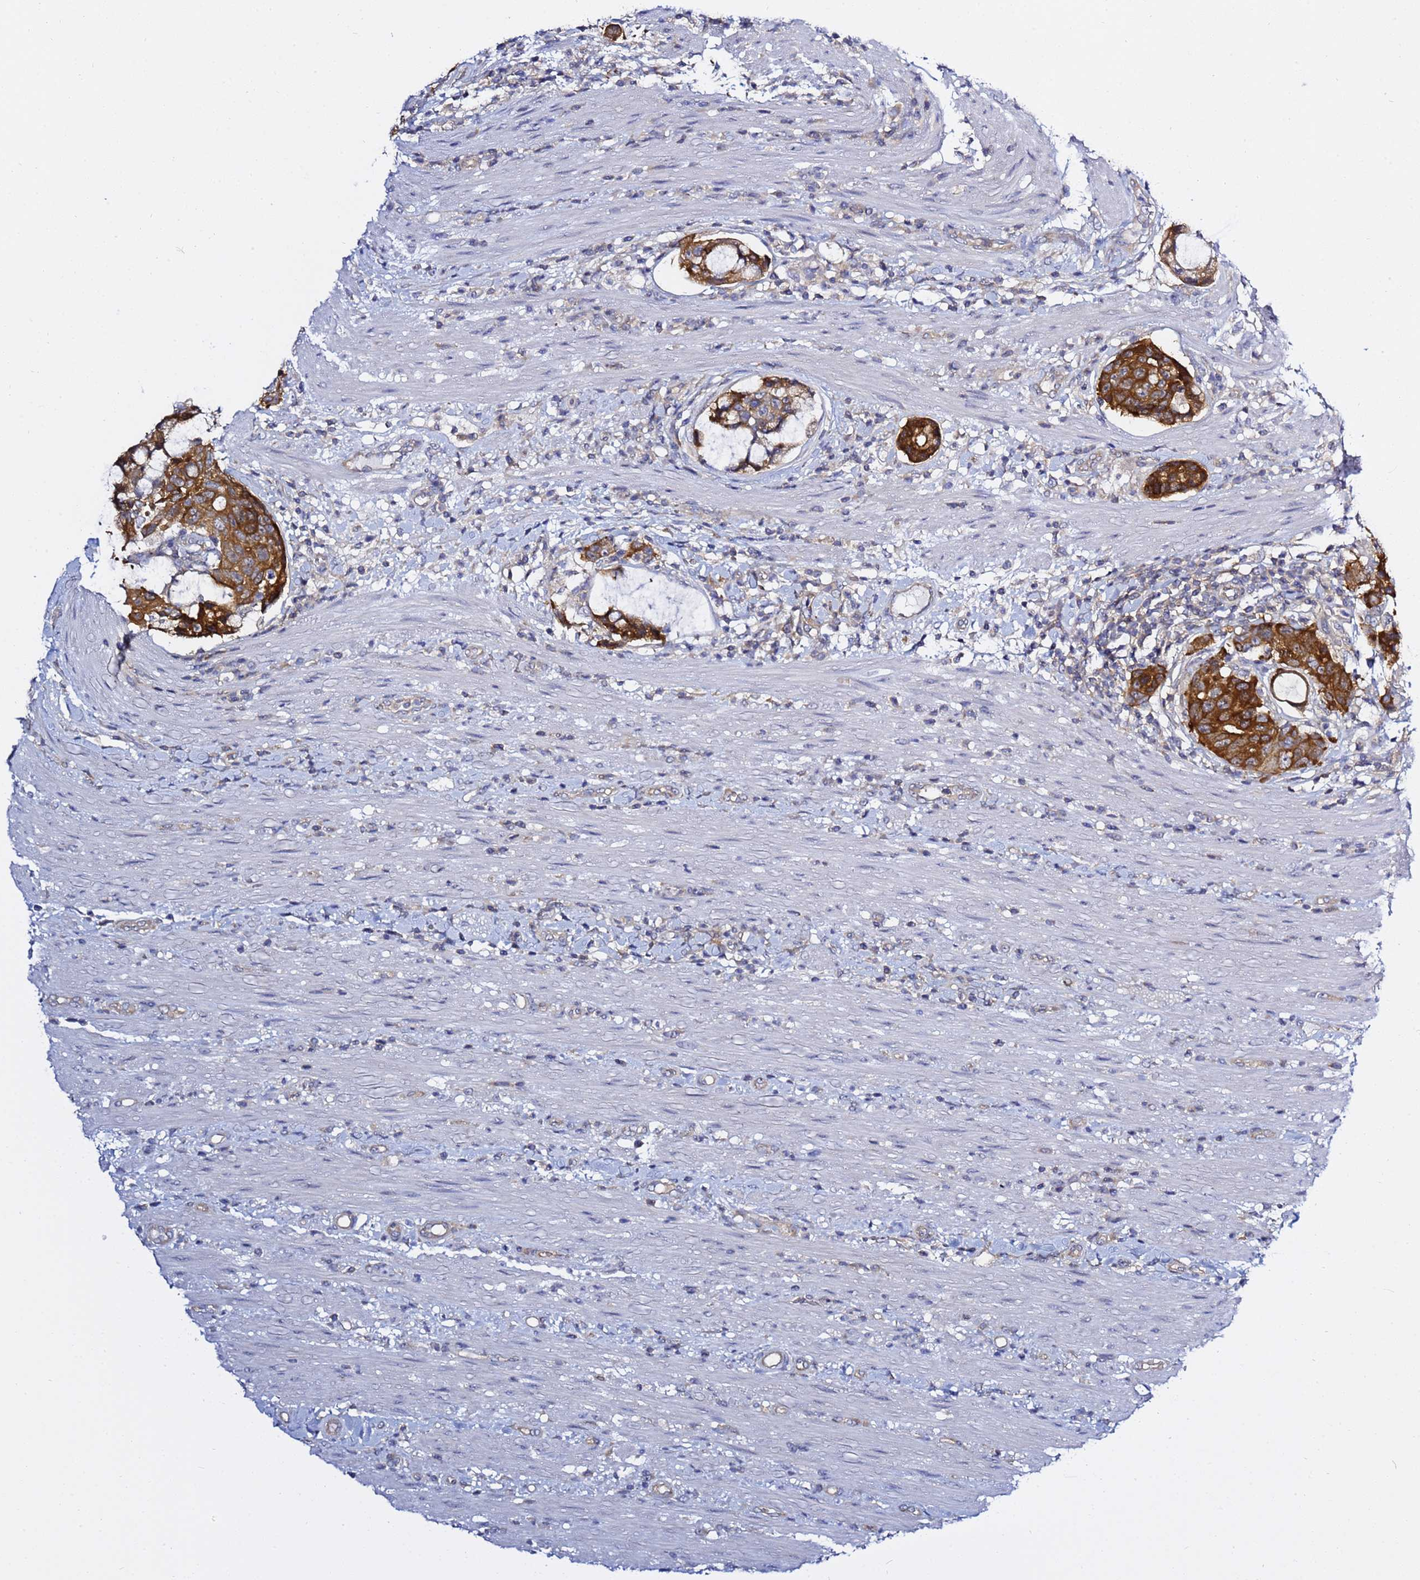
{"staining": {"intensity": "strong", "quantity": ">75%", "location": "cytoplasmic/membranous"}, "tissue": "colorectal cancer", "cell_type": "Tumor cells", "image_type": "cancer", "snomed": [{"axis": "morphology", "description": "Adenocarcinoma, NOS"}, {"axis": "topography", "description": "Colon"}], "caption": "Immunohistochemistry (IHC) histopathology image of human colorectal cancer stained for a protein (brown), which demonstrates high levels of strong cytoplasmic/membranous positivity in about >75% of tumor cells.", "gene": "LENG1", "patient": {"sex": "female", "age": 82}}